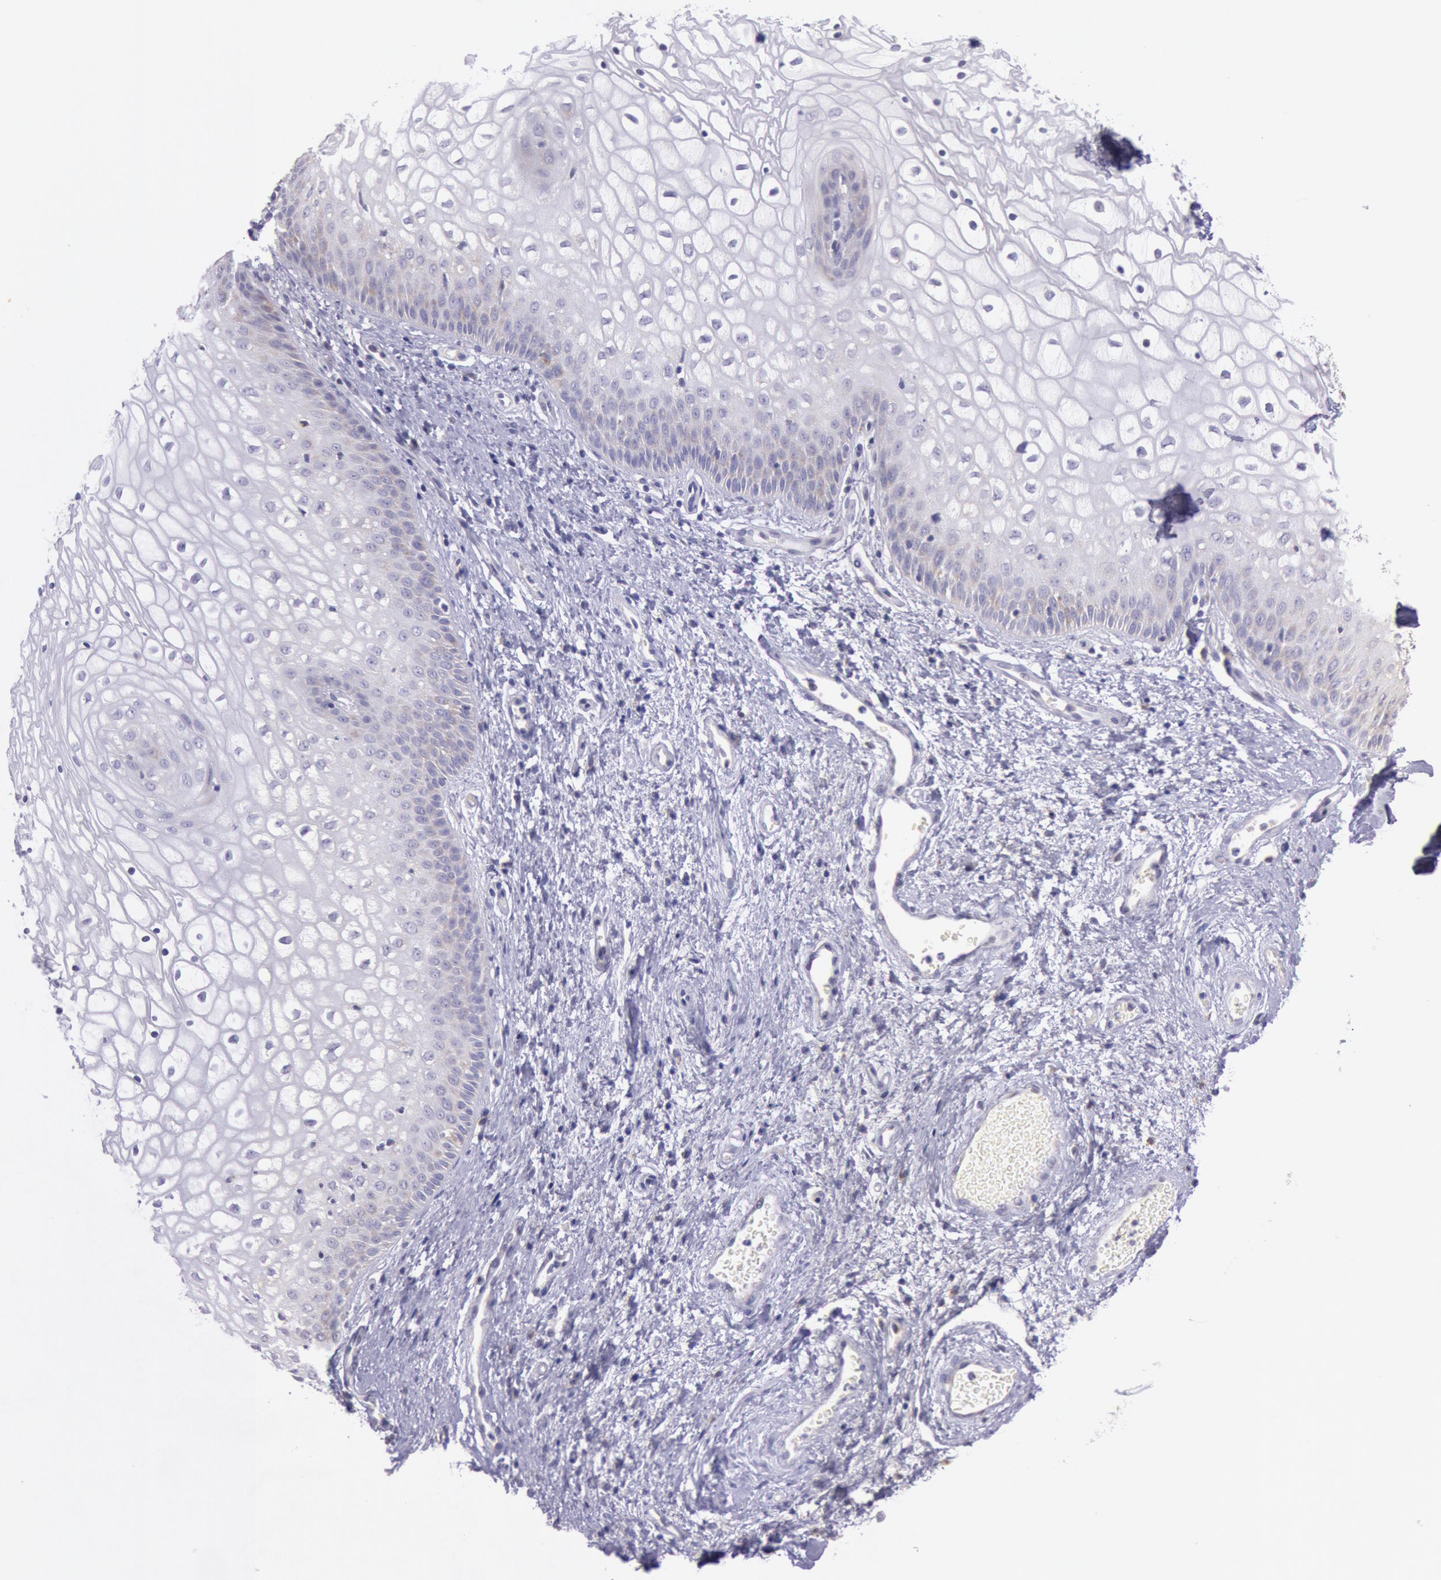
{"staining": {"intensity": "weak", "quantity": "<25%", "location": "cytoplasmic/membranous"}, "tissue": "vagina", "cell_type": "Squamous epithelial cells", "image_type": "normal", "snomed": [{"axis": "morphology", "description": "Normal tissue, NOS"}, {"axis": "topography", "description": "Vagina"}], "caption": "The IHC micrograph has no significant expression in squamous epithelial cells of vagina. (Immunohistochemistry (ihc), brightfield microscopy, high magnification).", "gene": "FRMD6", "patient": {"sex": "female", "age": 34}}